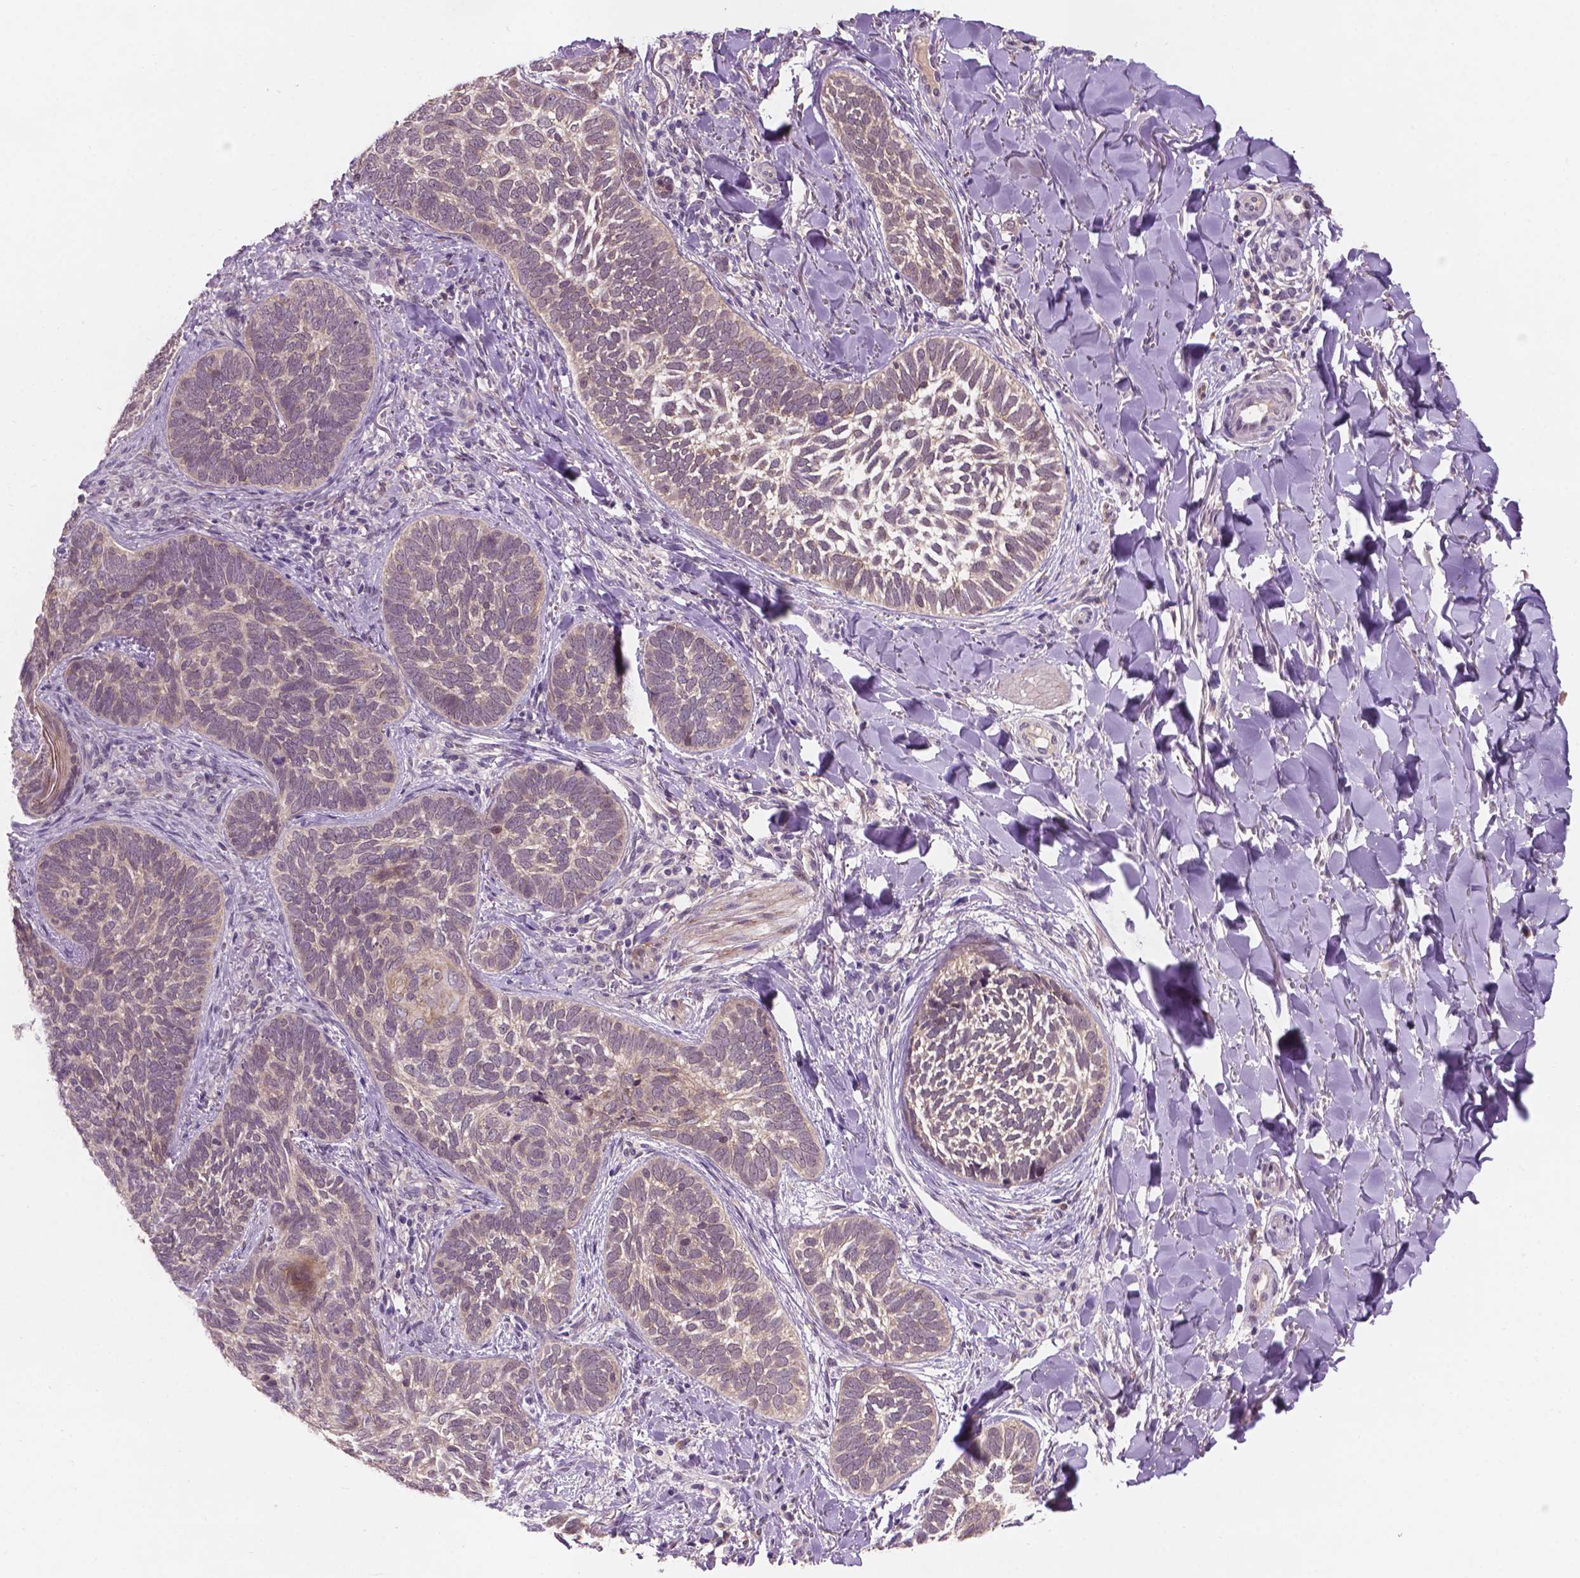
{"staining": {"intensity": "negative", "quantity": "none", "location": "none"}, "tissue": "skin cancer", "cell_type": "Tumor cells", "image_type": "cancer", "snomed": [{"axis": "morphology", "description": "Normal tissue, NOS"}, {"axis": "morphology", "description": "Basal cell carcinoma"}, {"axis": "topography", "description": "Skin"}], "caption": "High power microscopy photomicrograph of an immunohistochemistry histopathology image of skin cancer (basal cell carcinoma), revealing no significant expression in tumor cells.", "gene": "GXYLT2", "patient": {"sex": "male", "age": 46}}